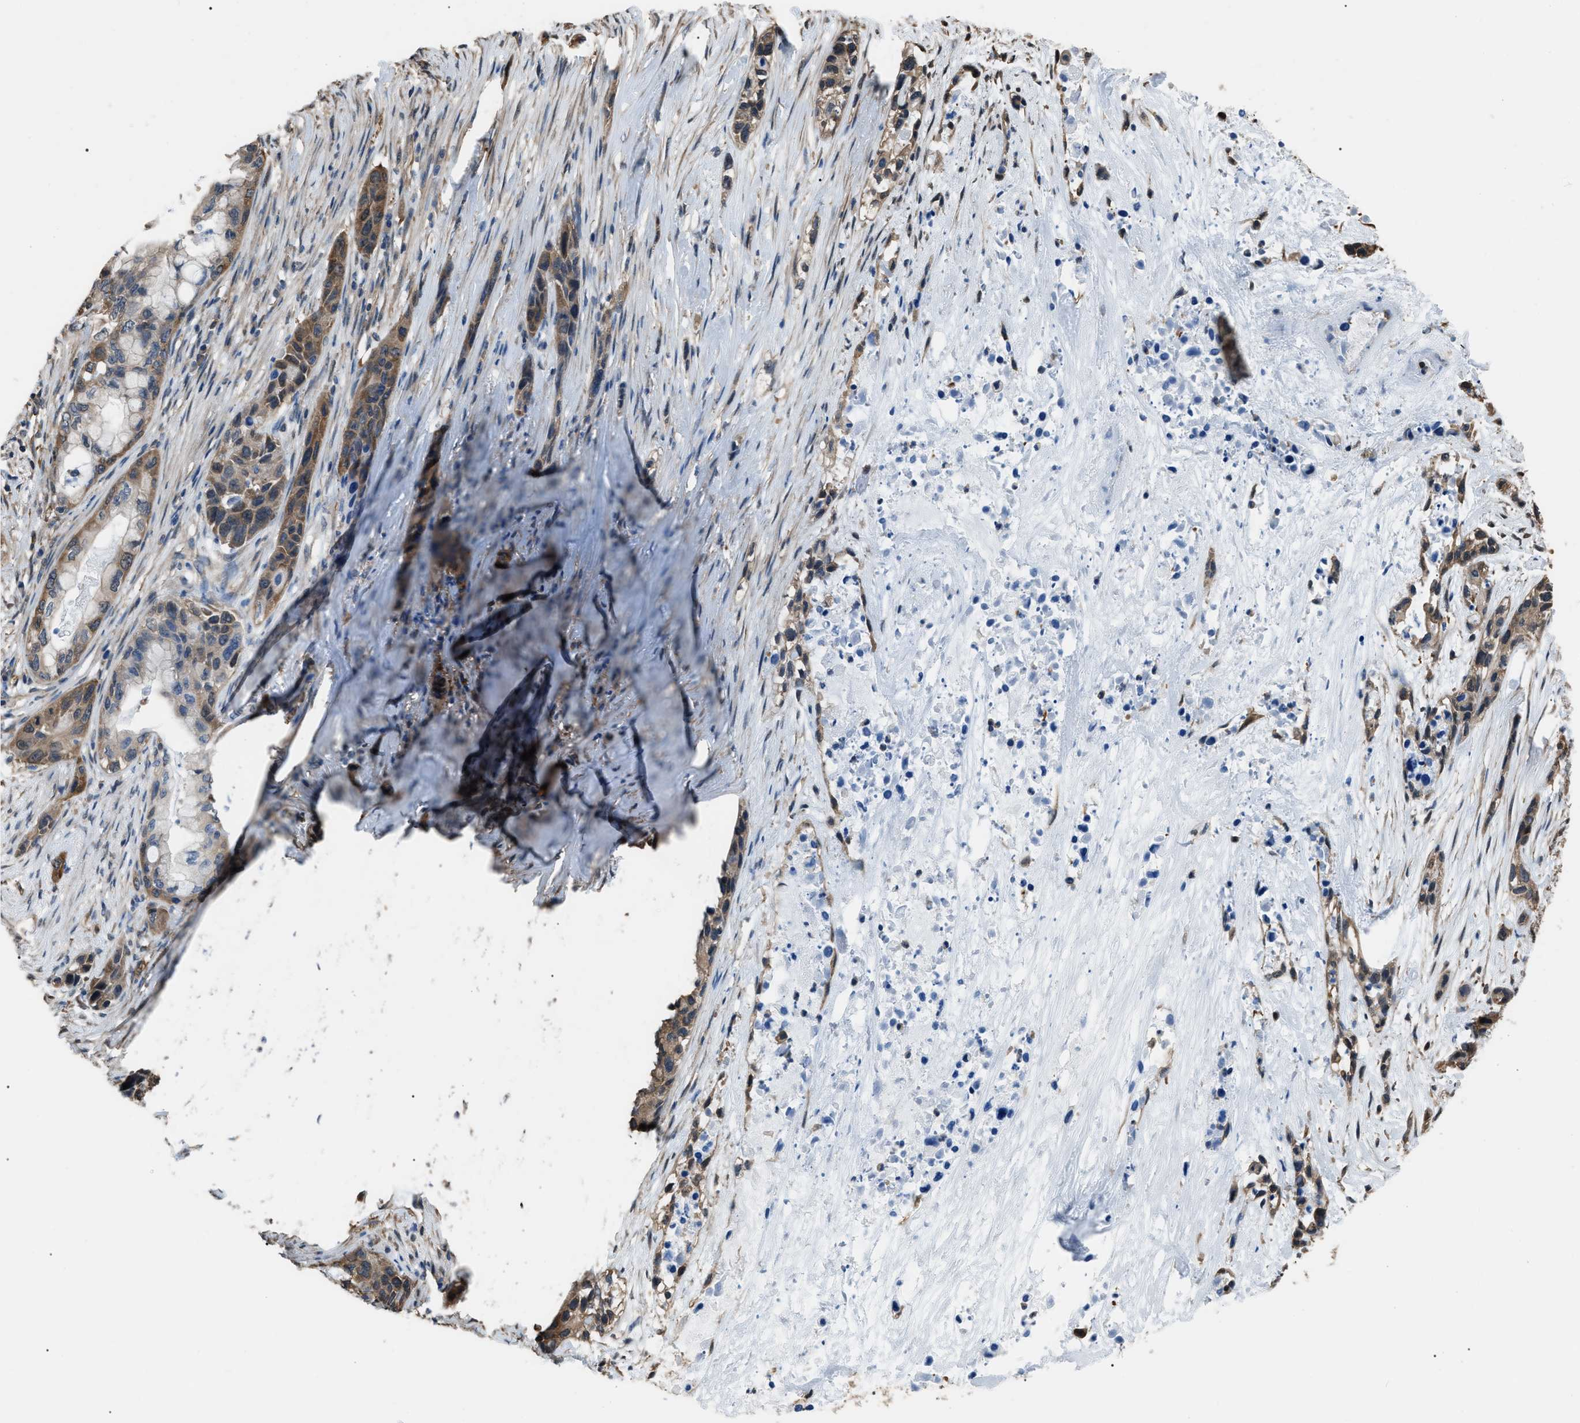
{"staining": {"intensity": "moderate", "quantity": ">75%", "location": "cytoplasmic/membranous"}, "tissue": "pancreatic cancer", "cell_type": "Tumor cells", "image_type": "cancer", "snomed": [{"axis": "morphology", "description": "Adenocarcinoma, NOS"}, {"axis": "topography", "description": "Pancreas"}], "caption": "Immunohistochemical staining of pancreatic cancer (adenocarcinoma) shows medium levels of moderate cytoplasmic/membranous protein positivity in approximately >75% of tumor cells. The staining was performed using DAB, with brown indicating positive protein expression. Nuclei are stained blue with hematoxylin.", "gene": "PDCD5", "patient": {"sex": "male", "age": 53}}